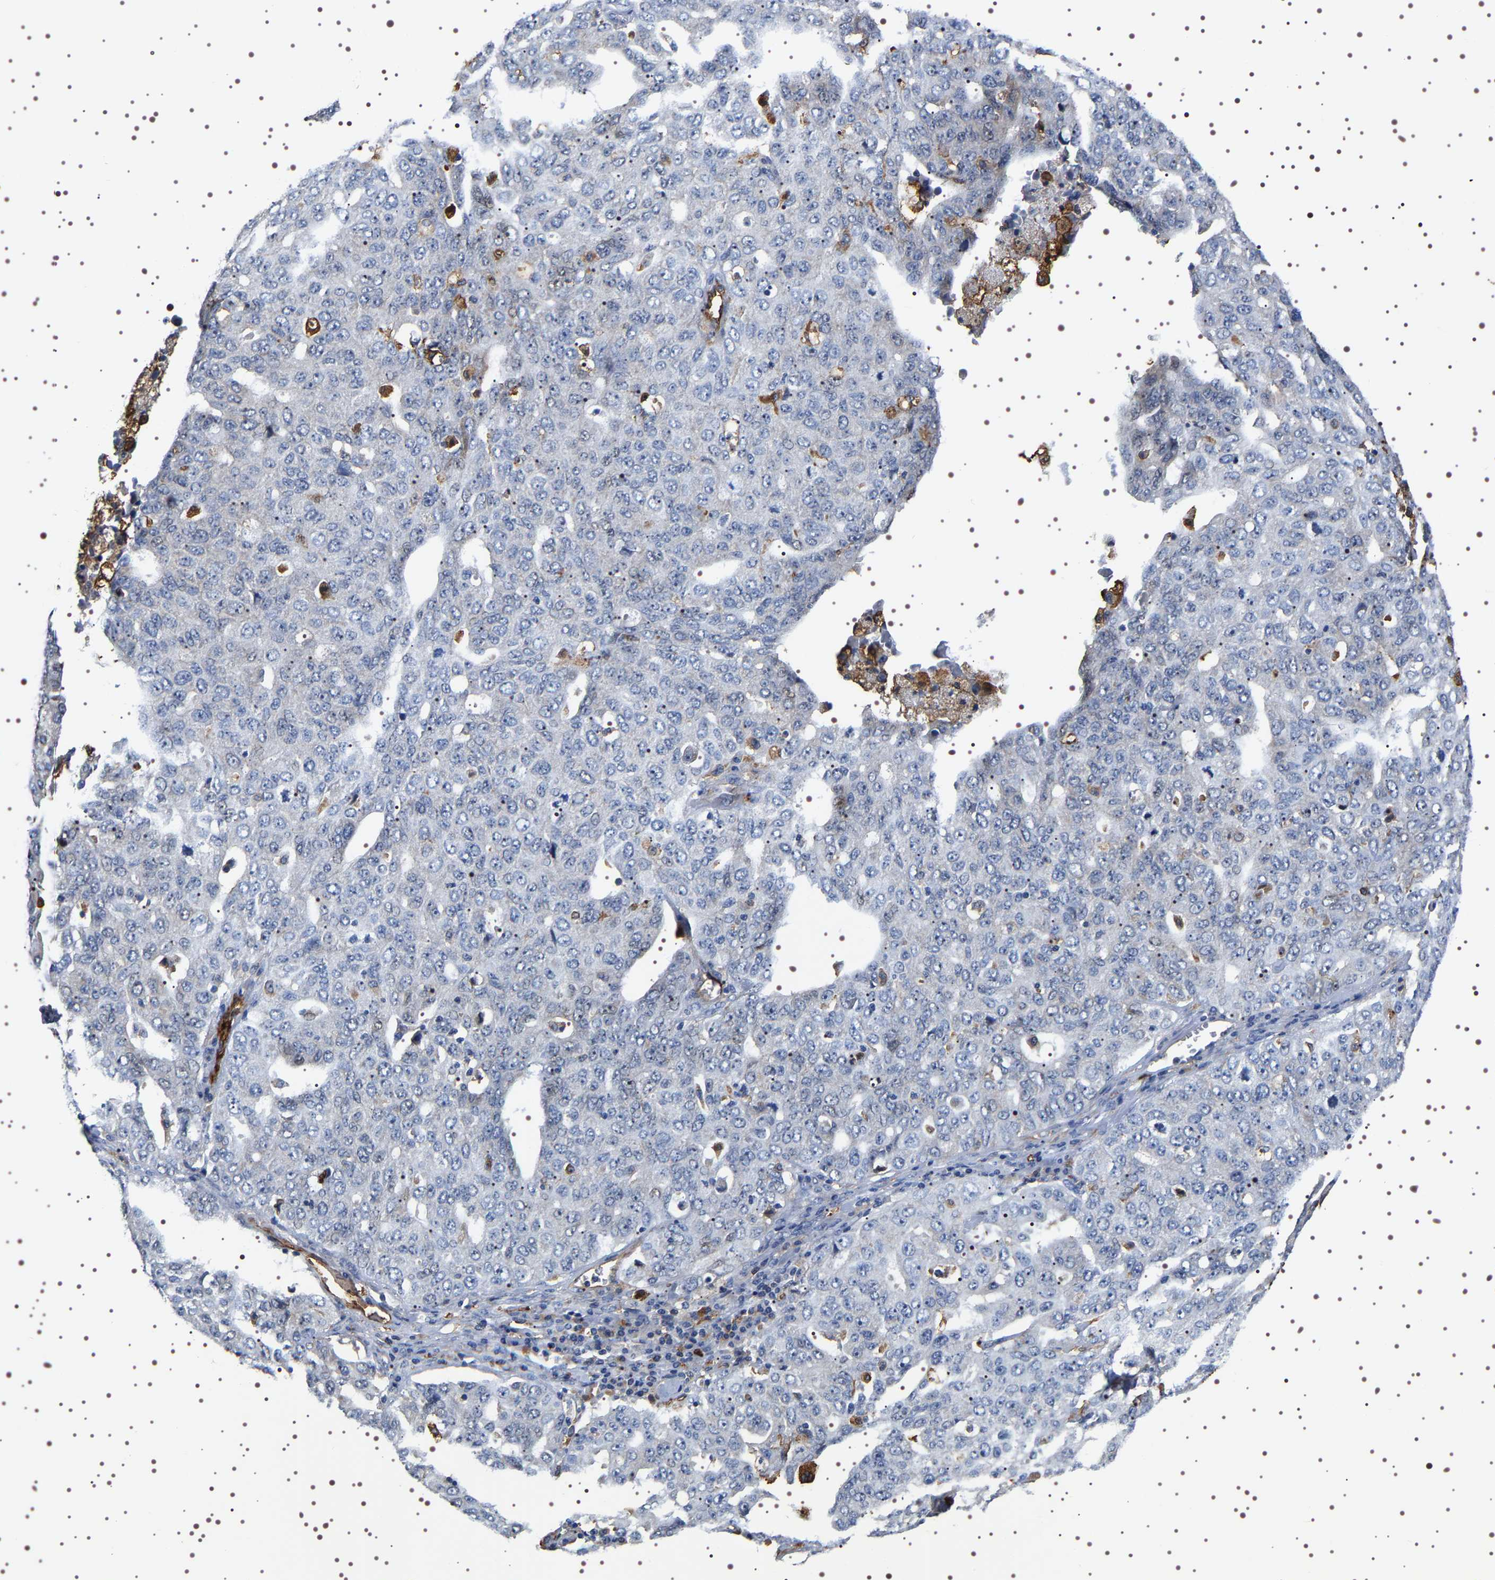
{"staining": {"intensity": "negative", "quantity": "none", "location": "none"}, "tissue": "ovarian cancer", "cell_type": "Tumor cells", "image_type": "cancer", "snomed": [{"axis": "morphology", "description": "Carcinoma, endometroid"}, {"axis": "topography", "description": "Ovary"}], "caption": "This is a histopathology image of immunohistochemistry (IHC) staining of endometroid carcinoma (ovarian), which shows no expression in tumor cells.", "gene": "ALPL", "patient": {"sex": "female", "age": 62}}